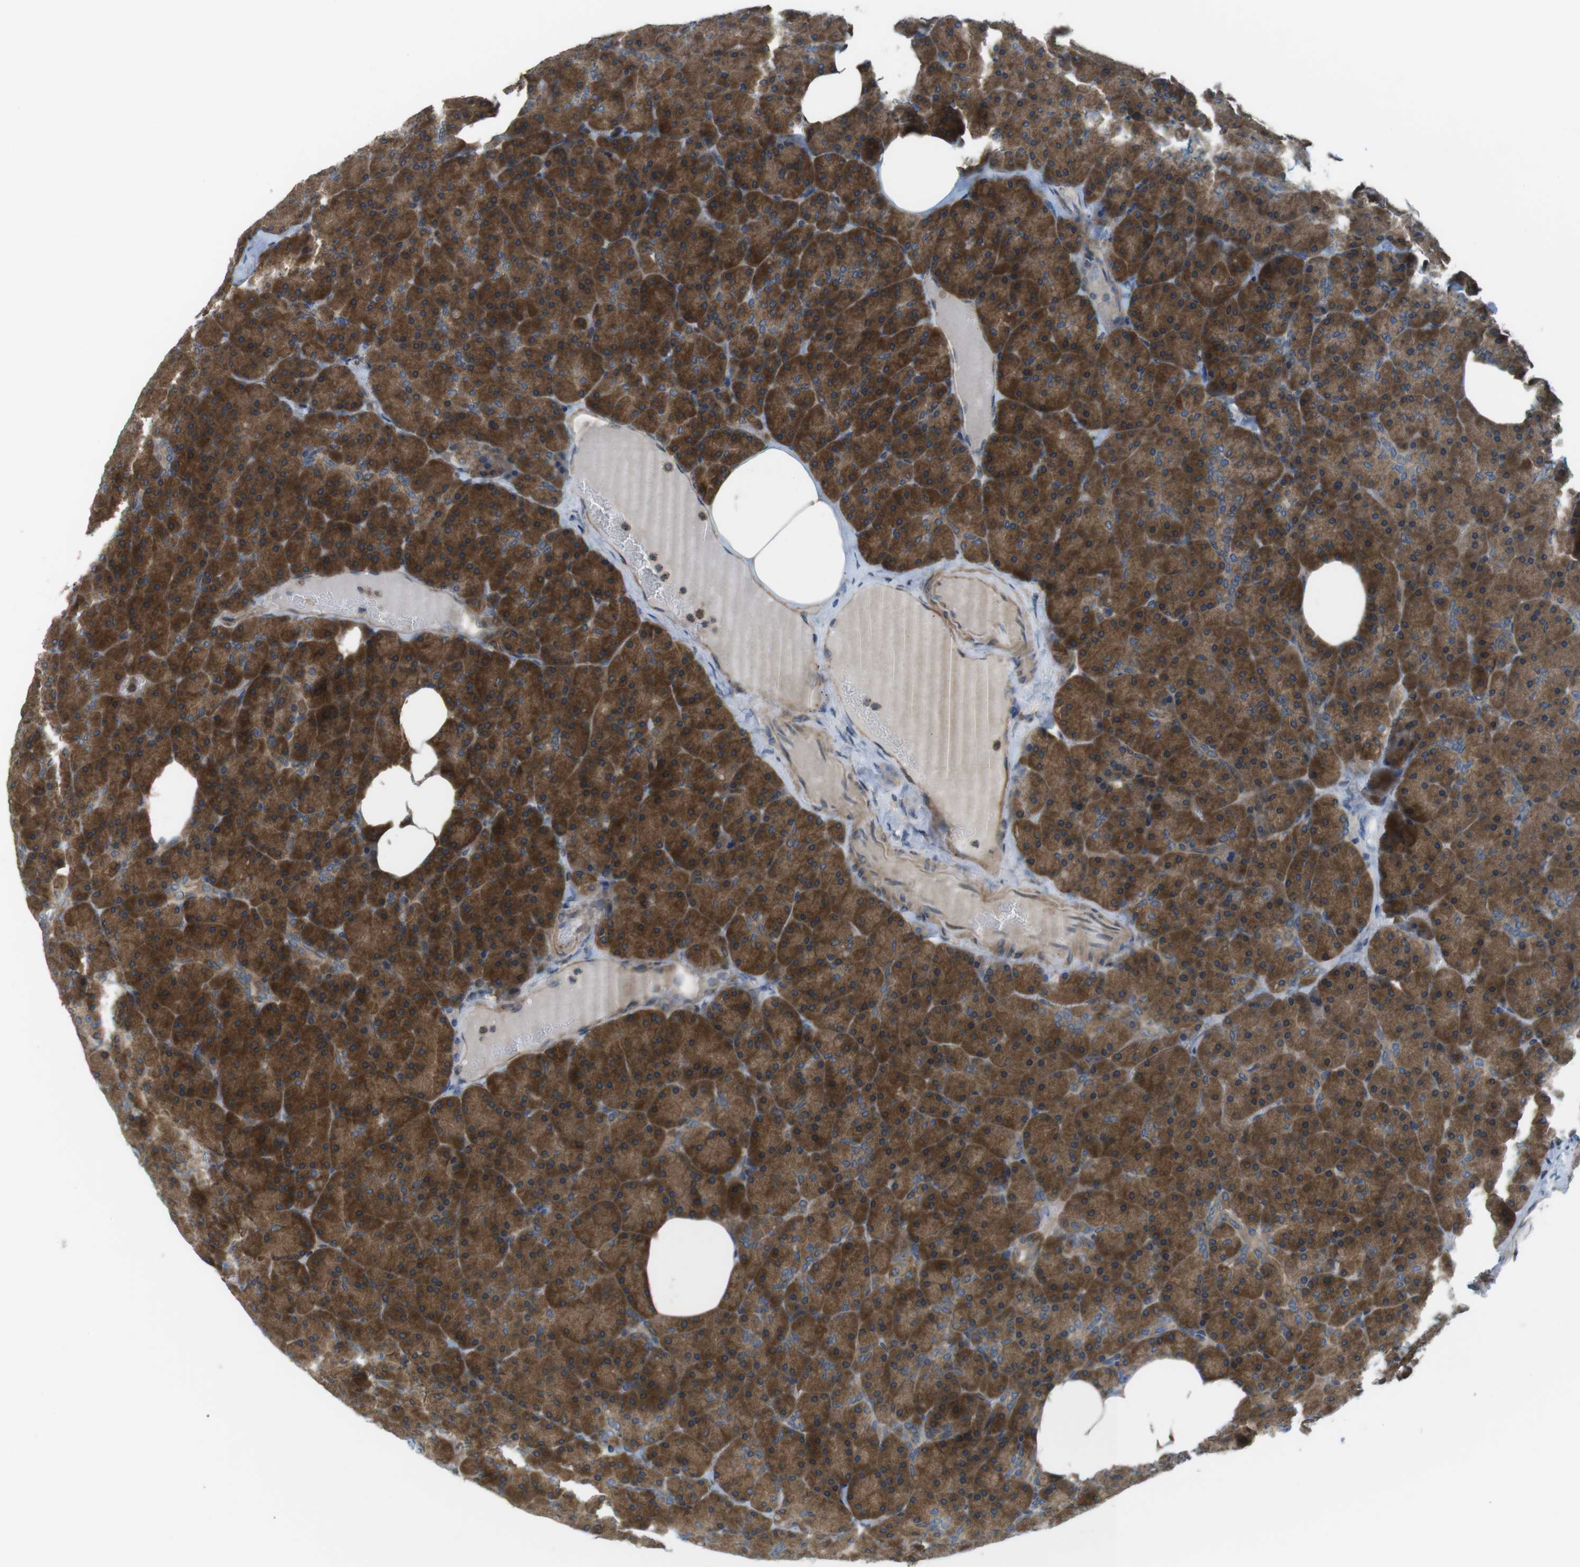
{"staining": {"intensity": "strong", "quantity": ">75%", "location": "cytoplasmic/membranous"}, "tissue": "pancreas", "cell_type": "Exocrine glandular cells", "image_type": "normal", "snomed": [{"axis": "morphology", "description": "Normal tissue, NOS"}, {"axis": "topography", "description": "Pancreas"}], "caption": "Pancreas stained with IHC reveals strong cytoplasmic/membranous positivity in approximately >75% of exocrine glandular cells.", "gene": "MTHFD1L", "patient": {"sex": "female", "age": 35}}